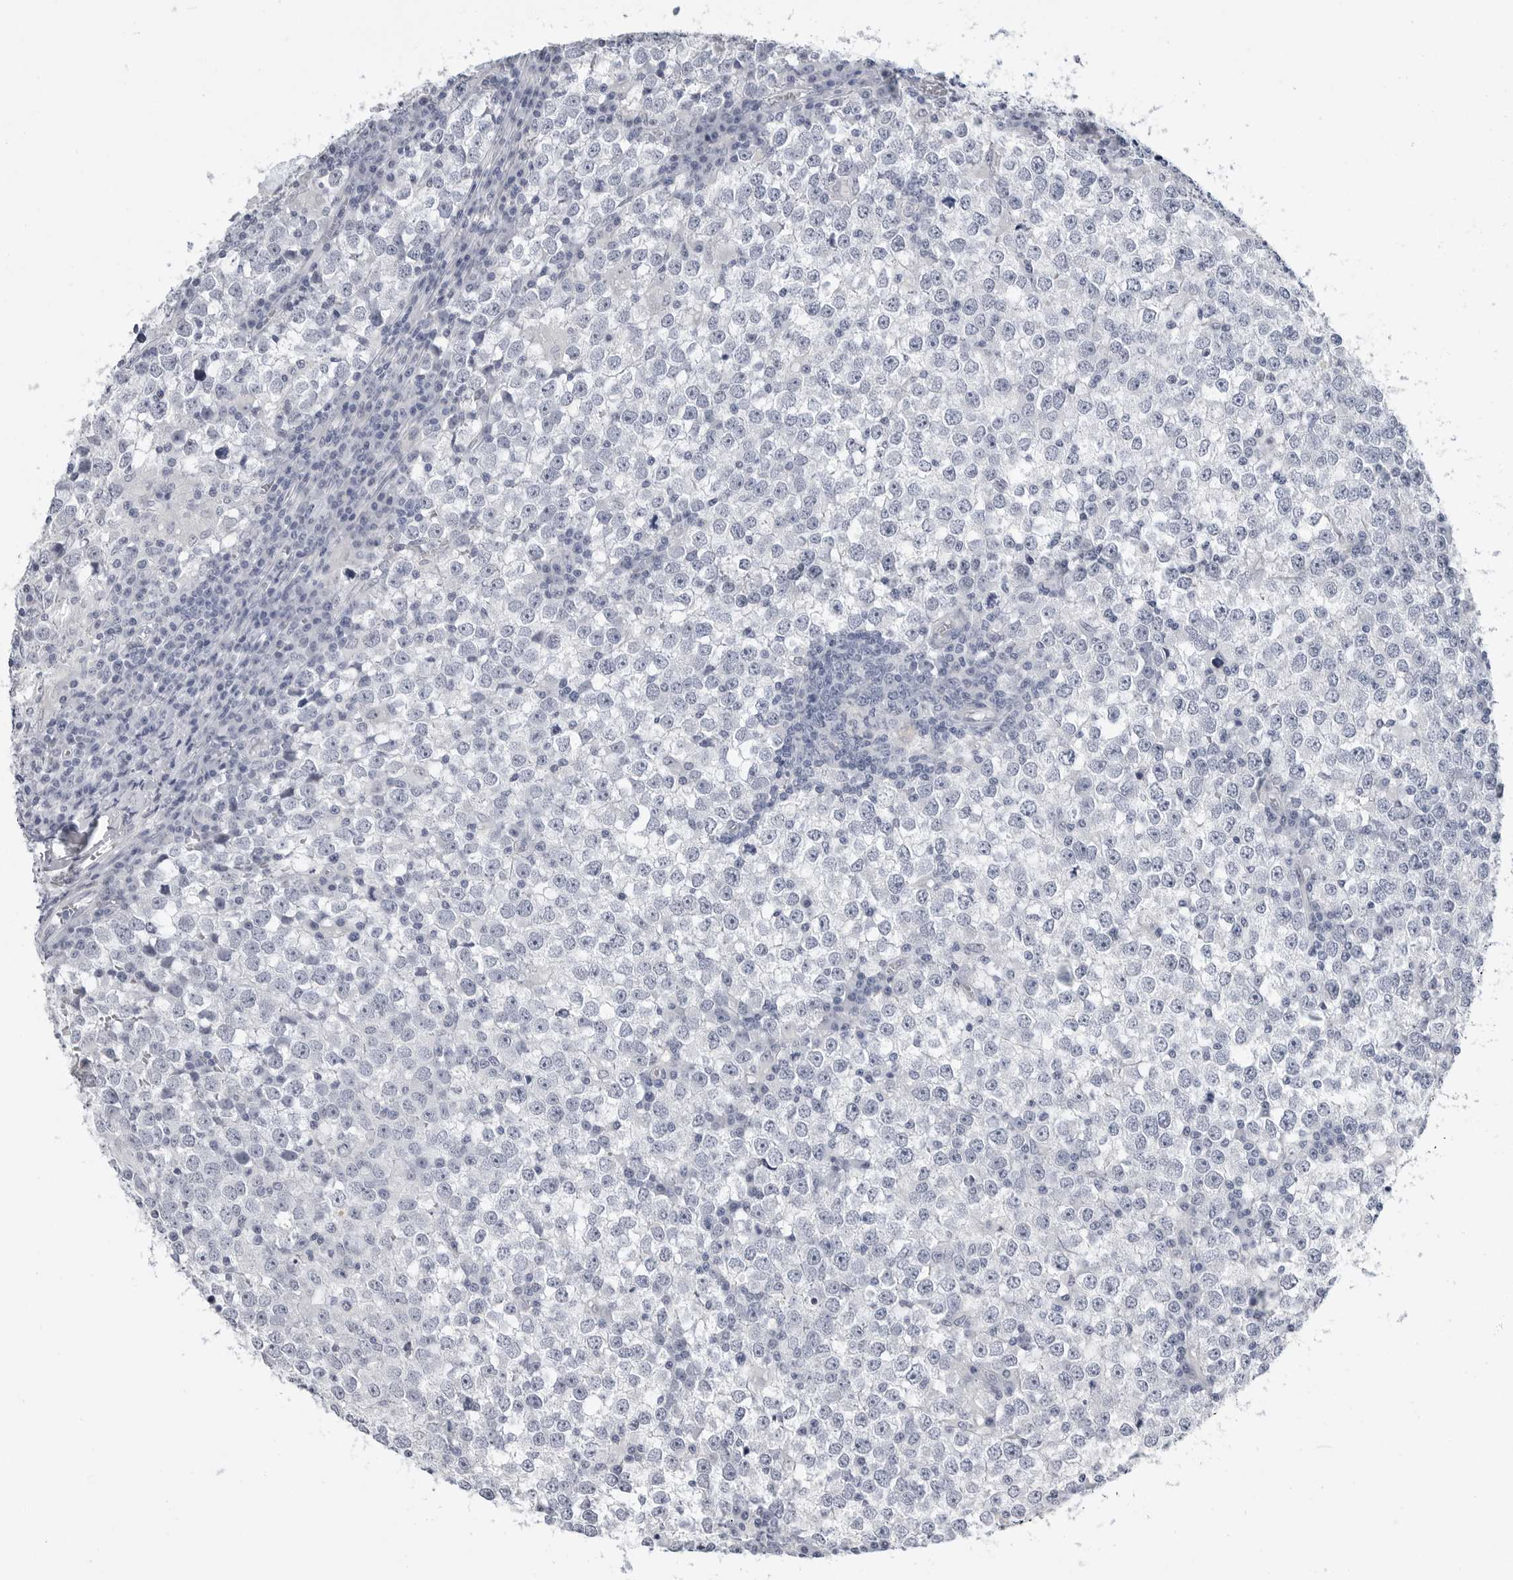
{"staining": {"intensity": "negative", "quantity": "none", "location": "none"}, "tissue": "testis cancer", "cell_type": "Tumor cells", "image_type": "cancer", "snomed": [{"axis": "morphology", "description": "Seminoma, NOS"}, {"axis": "topography", "description": "Testis"}], "caption": "Immunohistochemical staining of human seminoma (testis) displays no significant positivity in tumor cells.", "gene": "PLN", "patient": {"sex": "male", "age": 65}}